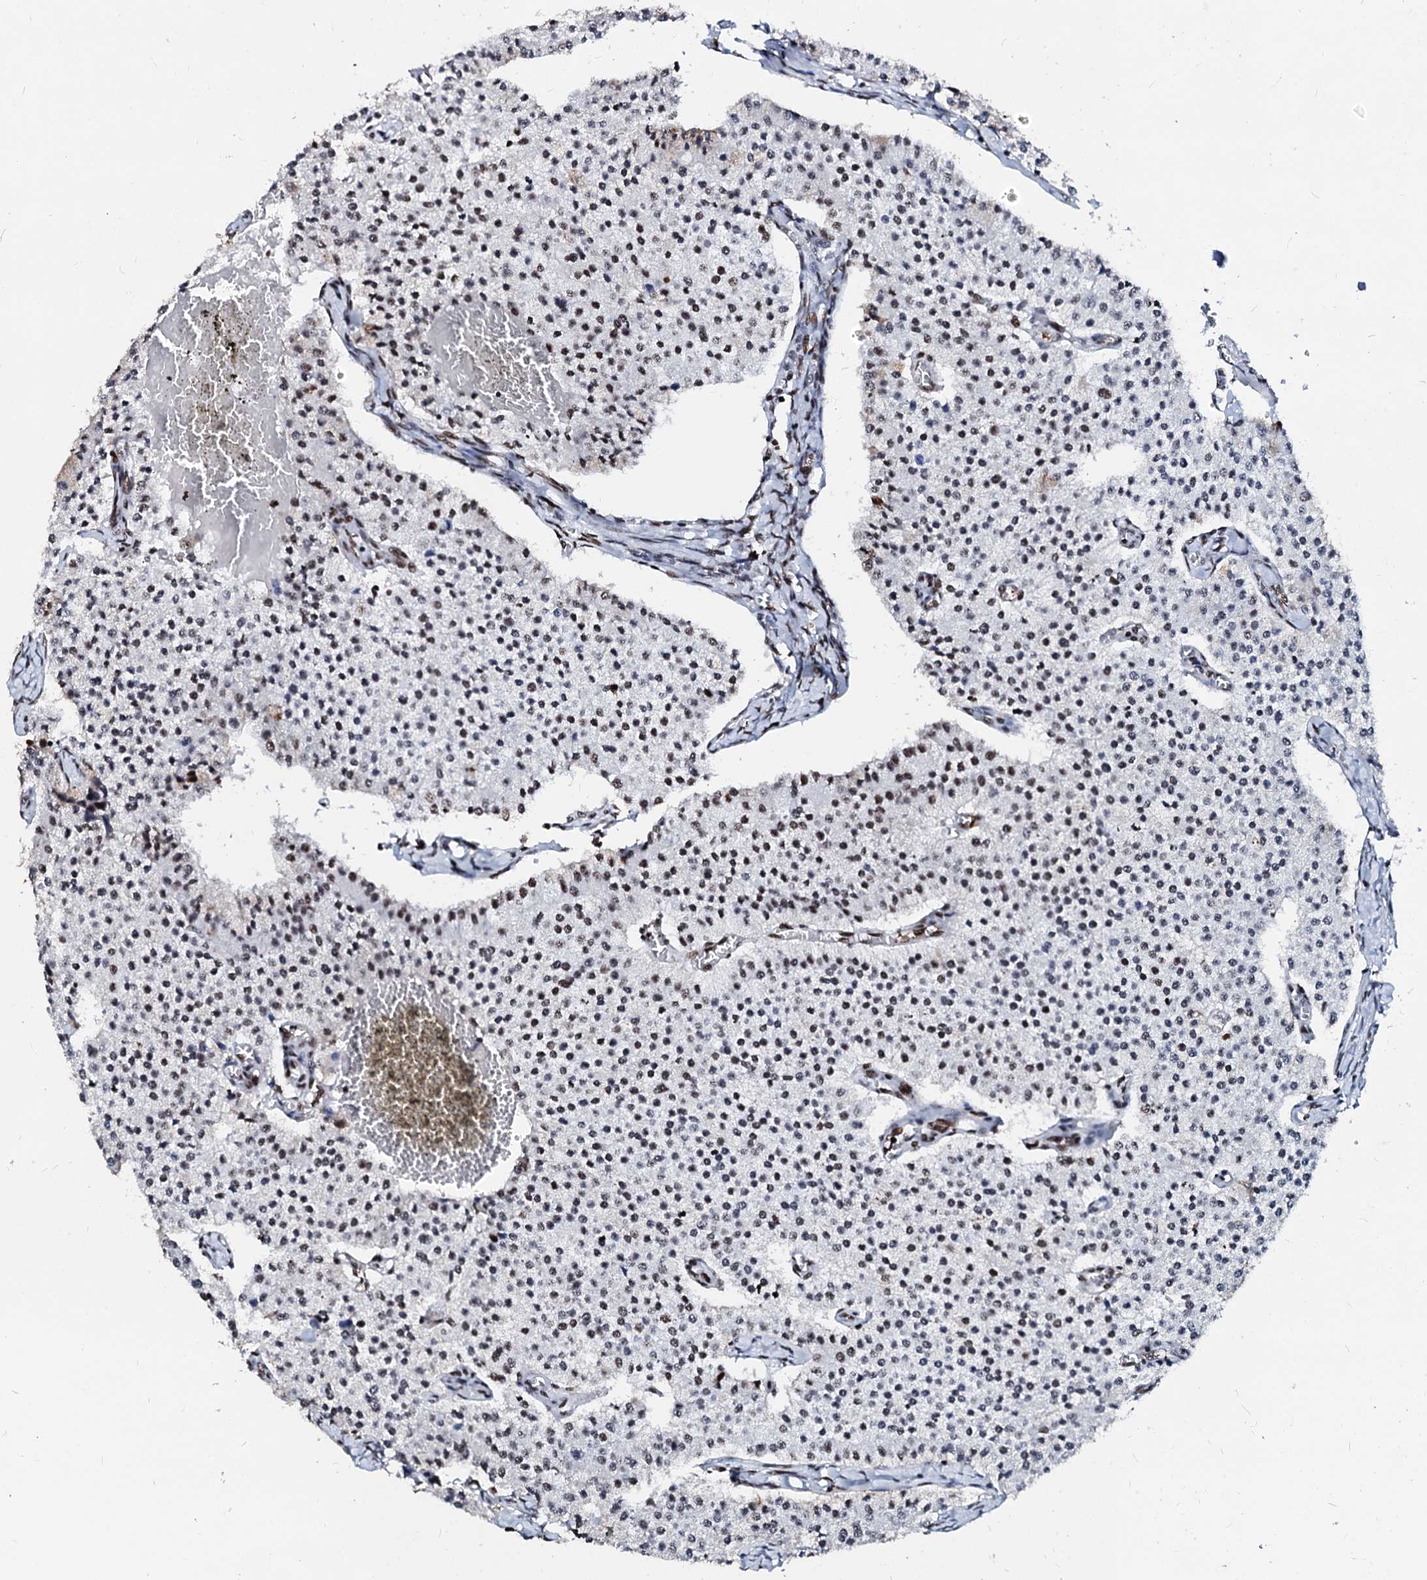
{"staining": {"intensity": "moderate", "quantity": ">75%", "location": "nuclear"}, "tissue": "carcinoid", "cell_type": "Tumor cells", "image_type": "cancer", "snomed": [{"axis": "morphology", "description": "Carcinoid, malignant, NOS"}, {"axis": "topography", "description": "Colon"}], "caption": "Carcinoid stained for a protein (brown) reveals moderate nuclear positive expression in about >75% of tumor cells.", "gene": "RALY", "patient": {"sex": "female", "age": 52}}